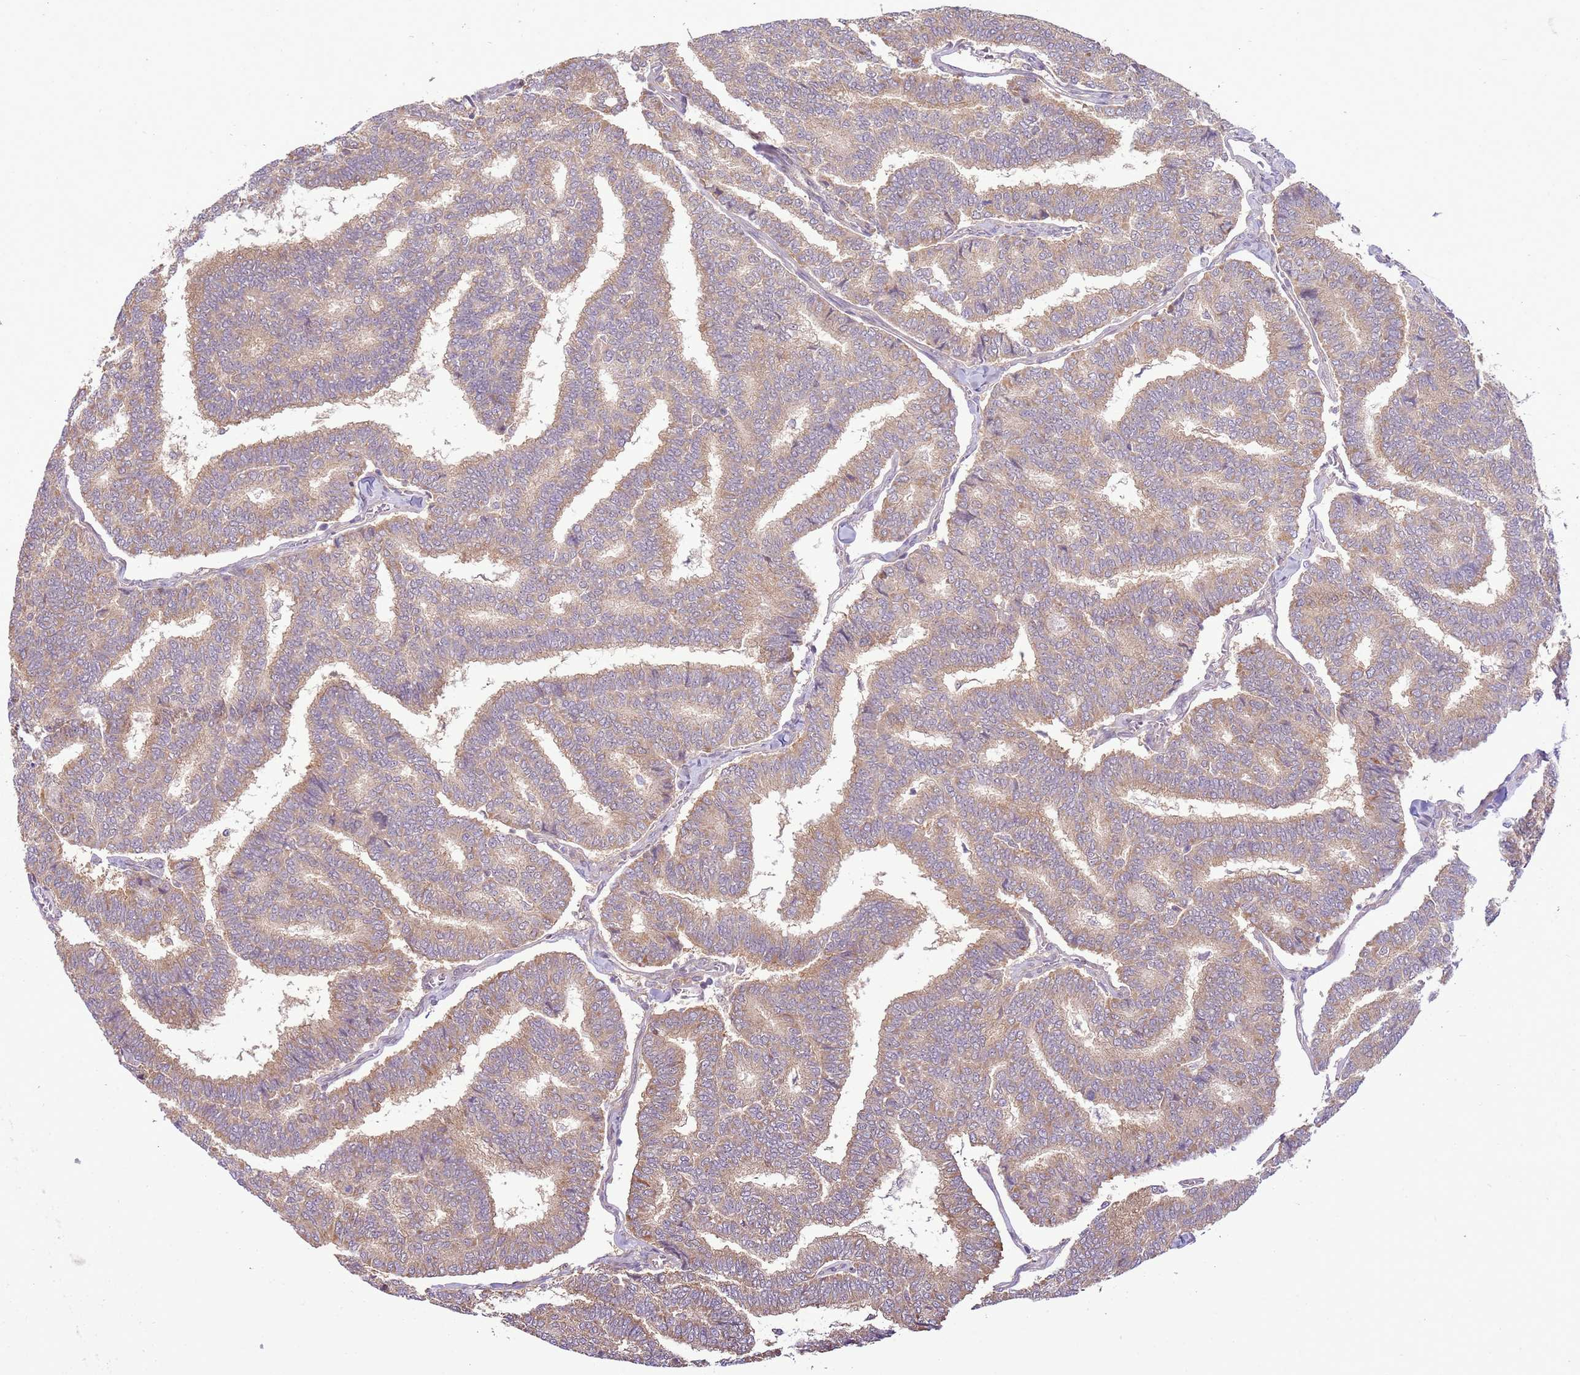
{"staining": {"intensity": "weak", "quantity": "25%-75%", "location": "cytoplasmic/membranous"}, "tissue": "thyroid cancer", "cell_type": "Tumor cells", "image_type": "cancer", "snomed": [{"axis": "morphology", "description": "Papillary adenocarcinoma, NOS"}, {"axis": "topography", "description": "Thyroid gland"}], "caption": "Immunohistochemical staining of human thyroid papillary adenocarcinoma shows low levels of weak cytoplasmic/membranous expression in about 25%-75% of tumor cells.", "gene": "SCARA3", "patient": {"sex": "female", "age": 35}}